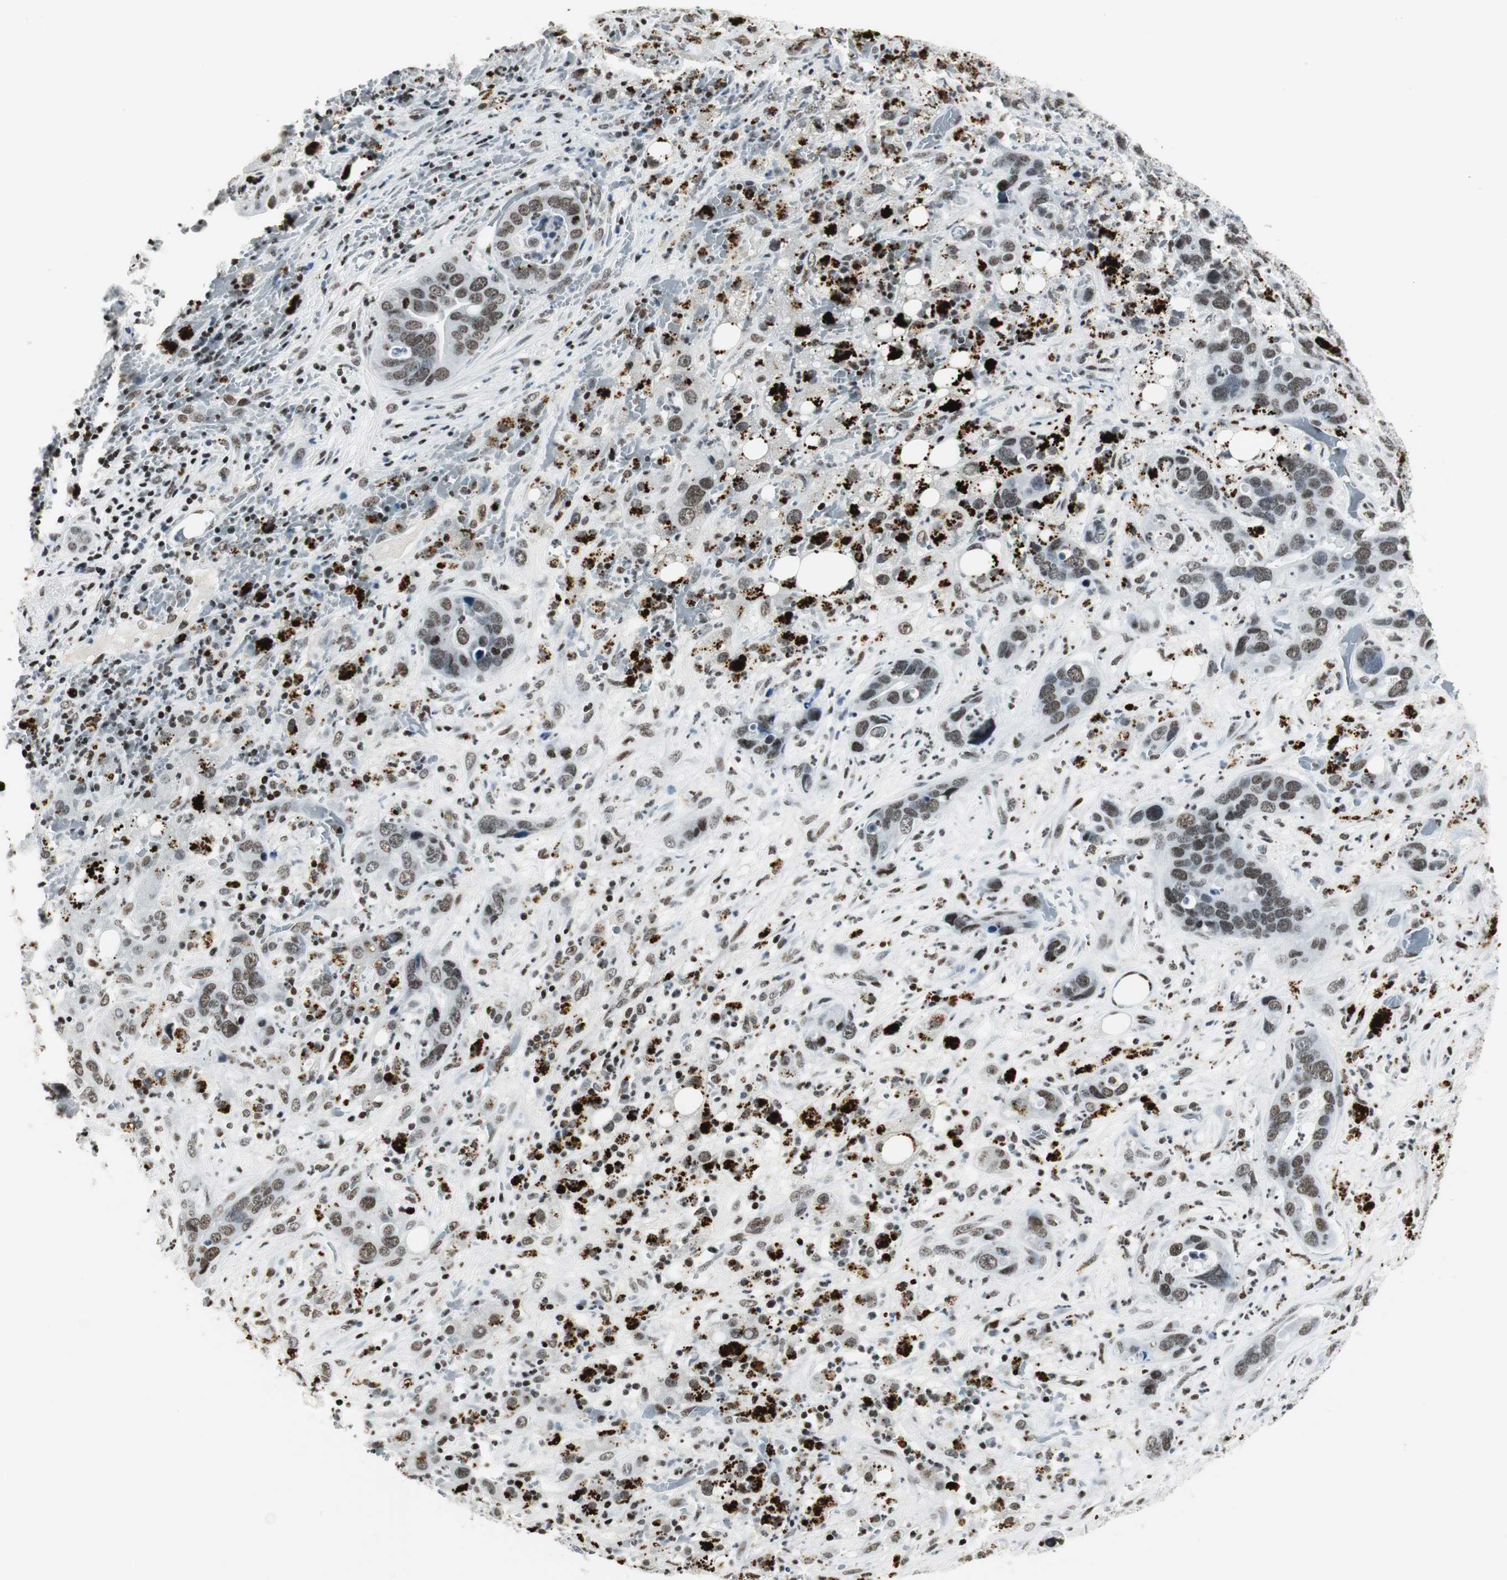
{"staining": {"intensity": "moderate", "quantity": ">75%", "location": "nuclear"}, "tissue": "liver cancer", "cell_type": "Tumor cells", "image_type": "cancer", "snomed": [{"axis": "morphology", "description": "Cholangiocarcinoma"}, {"axis": "topography", "description": "Liver"}], "caption": "Brown immunohistochemical staining in cholangiocarcinoma (liver) exhibits moderate nuclear staining in approximately >75% of tumor cells. (brown staining indicates protein expression, while blue staining denotes nuclei).", "gene": "RBBP4", "patient": {"sex": "female", "age": 65}}